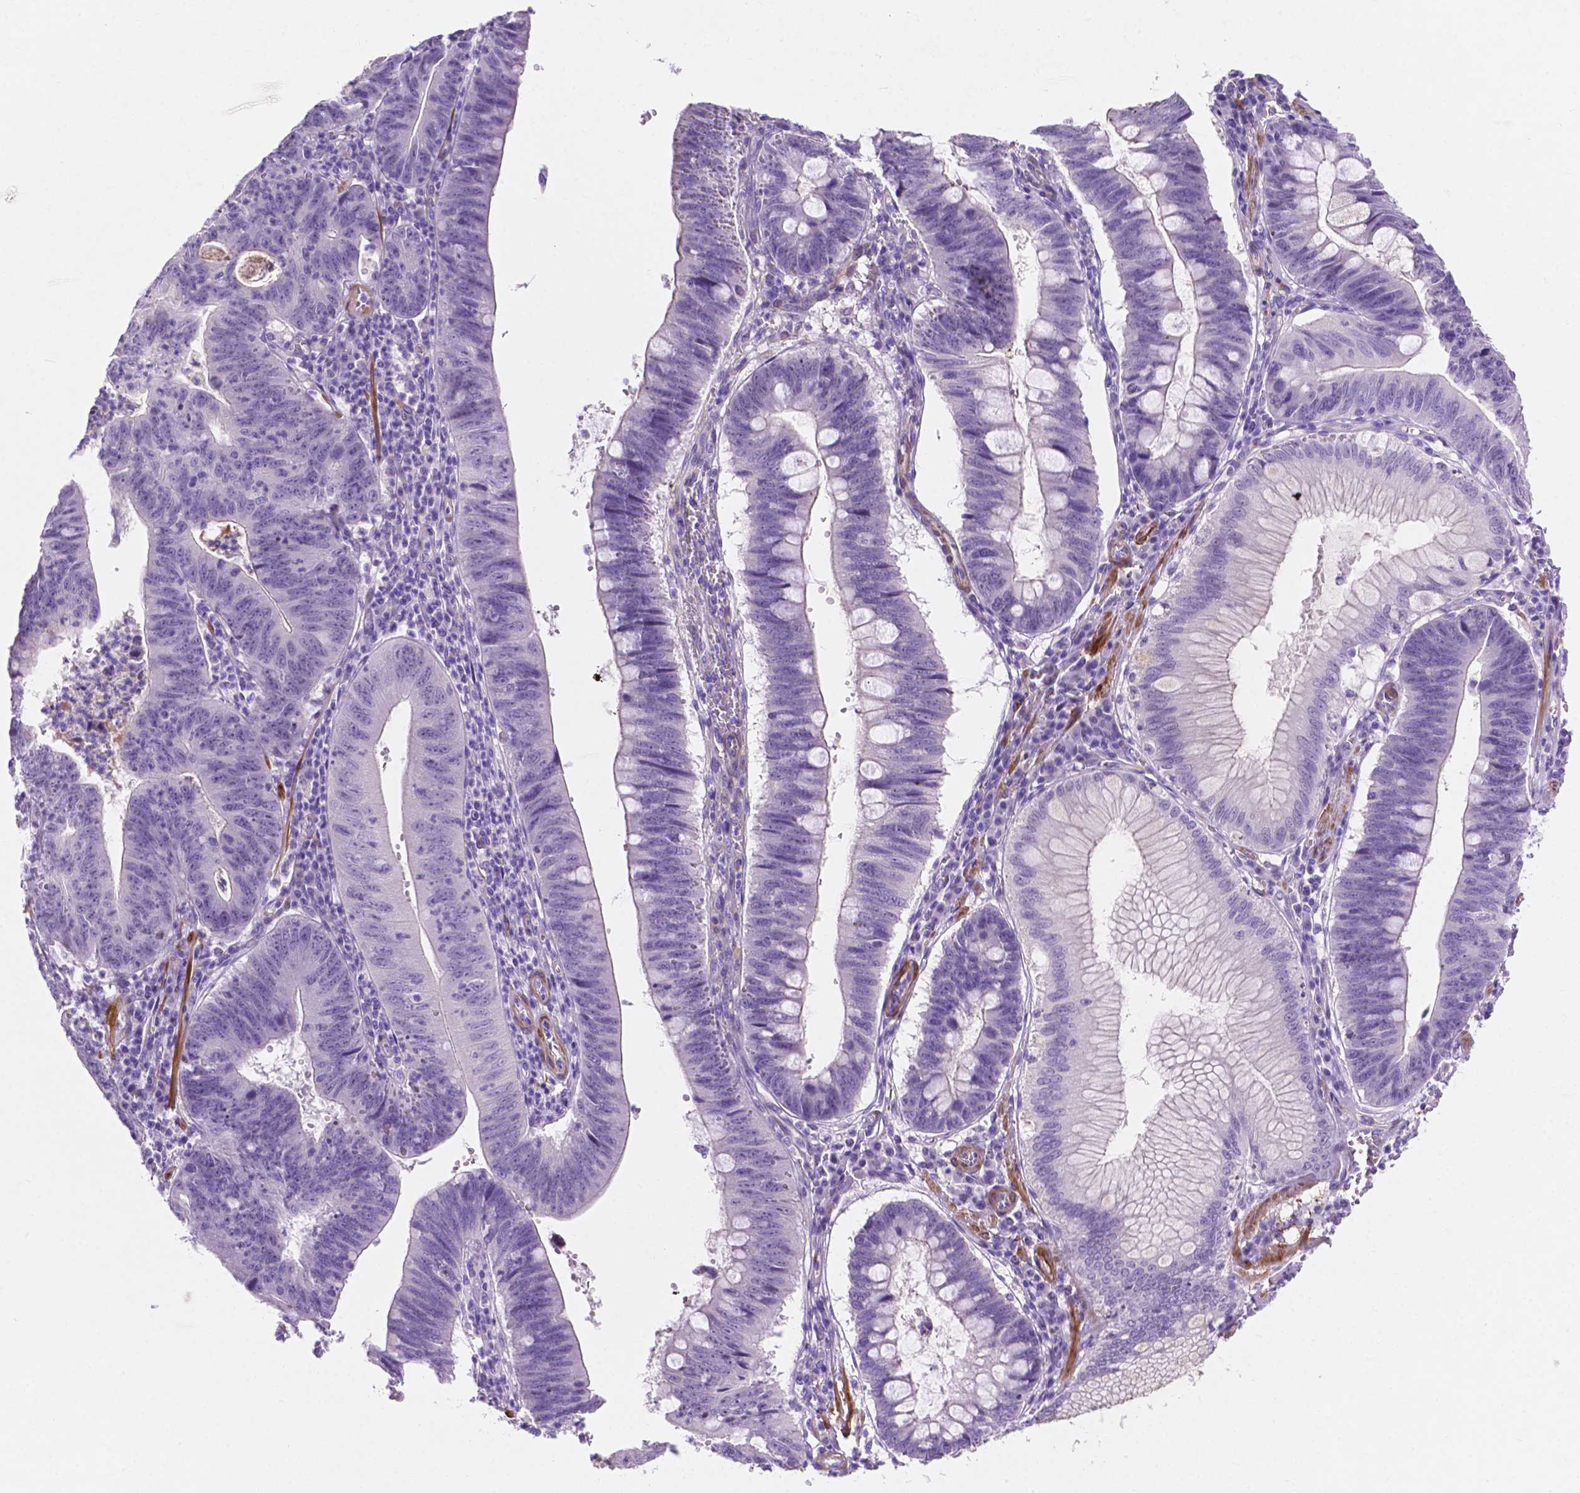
{"staining": {"intensity": "negative", "quantity": "none", "location": "none"}, "tissue": "stomach cancer", "cell_type": "Tumor cells", "image_type": "cancer", "snomed": [{"axis": "morphology", "description": "Adenocarcinoma, NOS"}, {"axis": "topography", "description": "Stomach"}], "caption": "A histopathology image of stomach adenocarcinoma stained for a protein shows no brown staining in tumor cells.", "gene": "ASPG", "patient": {"sex": "male", "age": 59}}